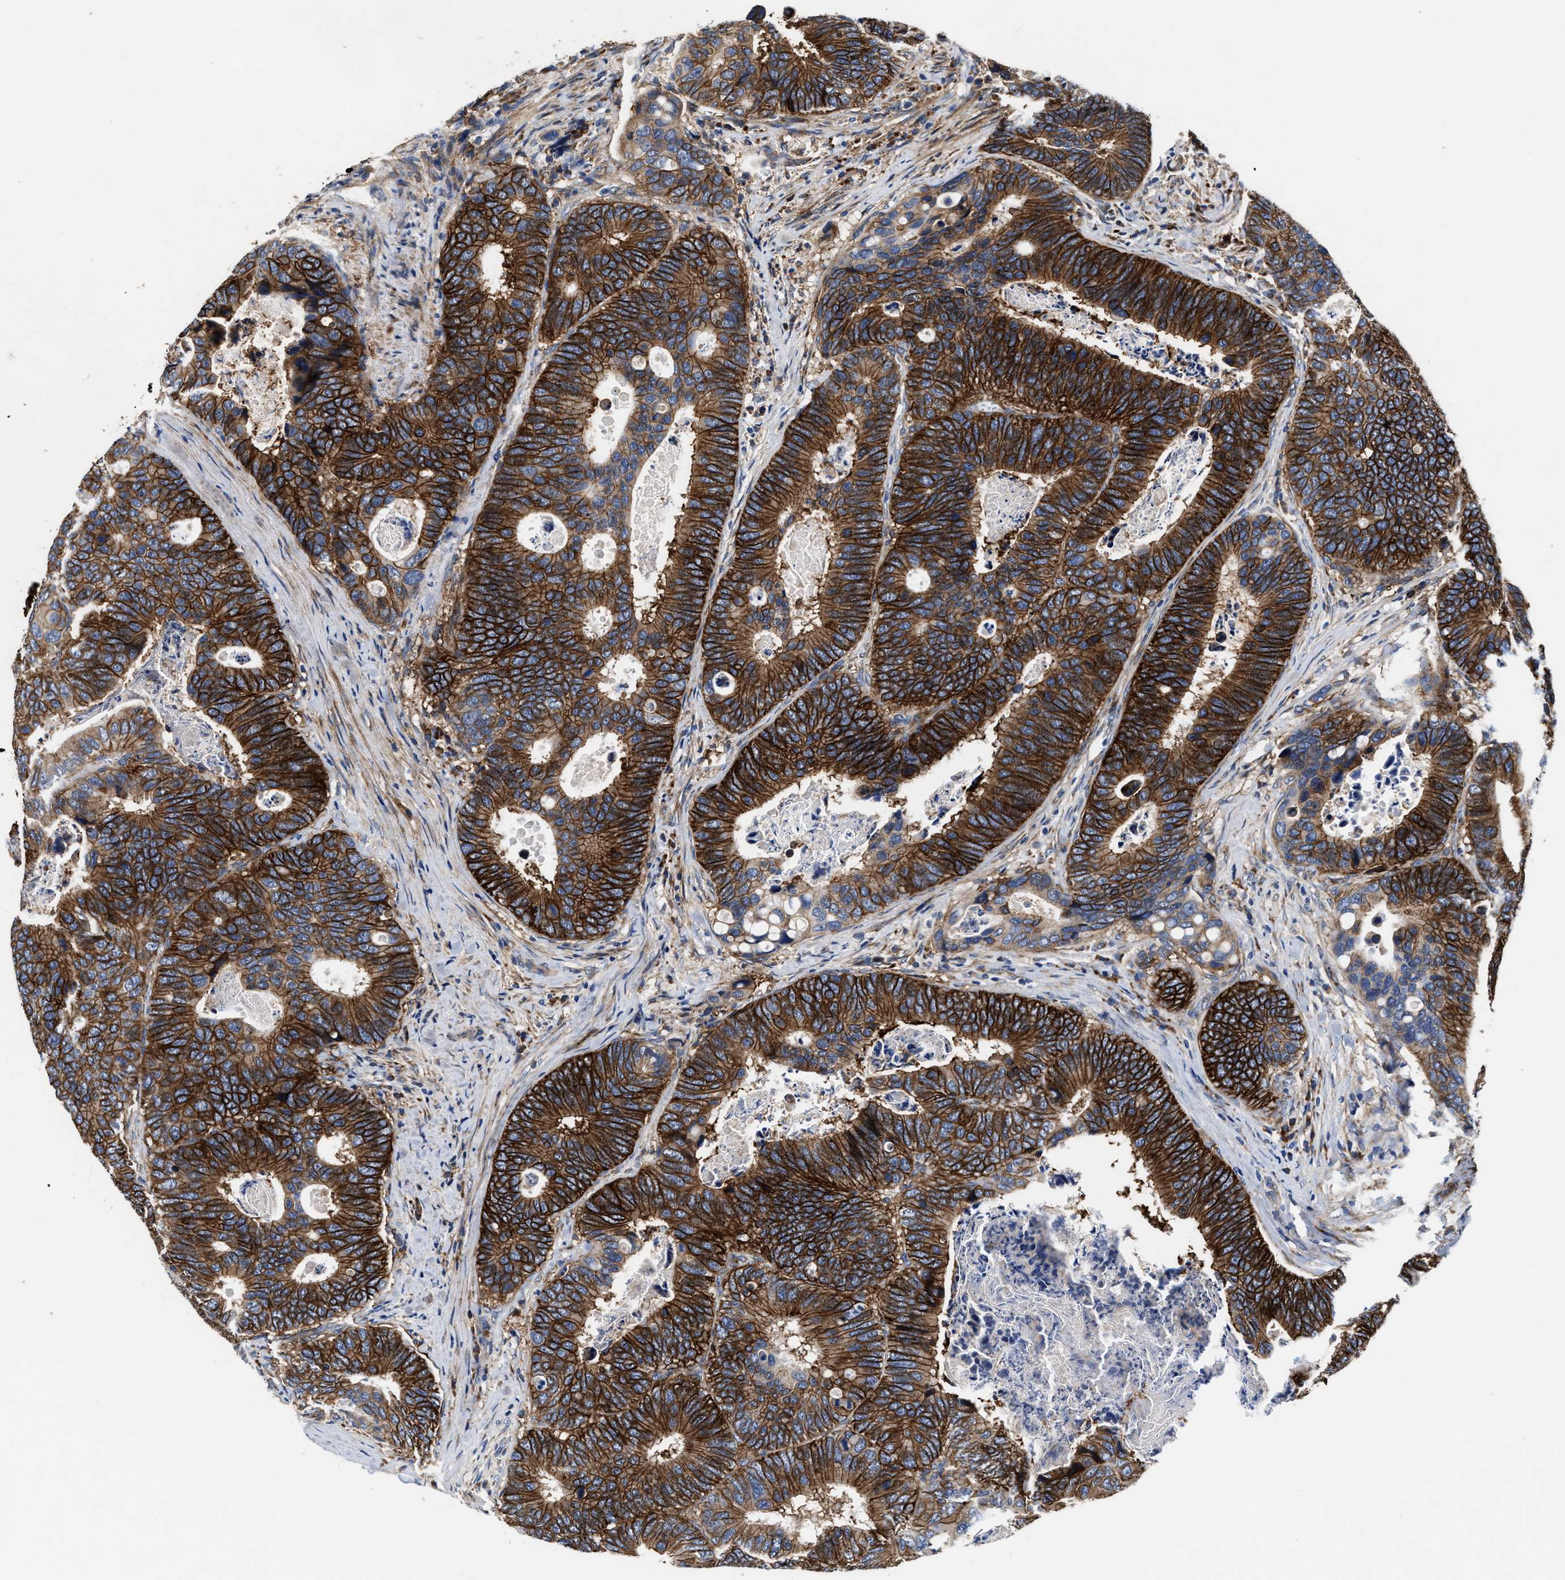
{"staining": {"intensity": "strong", "quantity": ">75%", "location": "cytoplasmic/membranous"}, "tissue": "colorectal cancer", "cell_type": "Tumor cells", "image_type": "cancer", "snomed": [{"axis": "morphology", "description": "Inflammation, NOS"}, {"axis": "morphology", "description": "Adenocarcinoma, NOS"}, {"axis": "topography", "description": "Colon"}], "caption": "This is a histology image of IHC staining of adenocarcinoma (colorectal), which shows strong staining in the cytoplasmic/membranous of tumor cells.", "gene": "SLC12A2", "patient": {"sex": "male", "age": 72}}